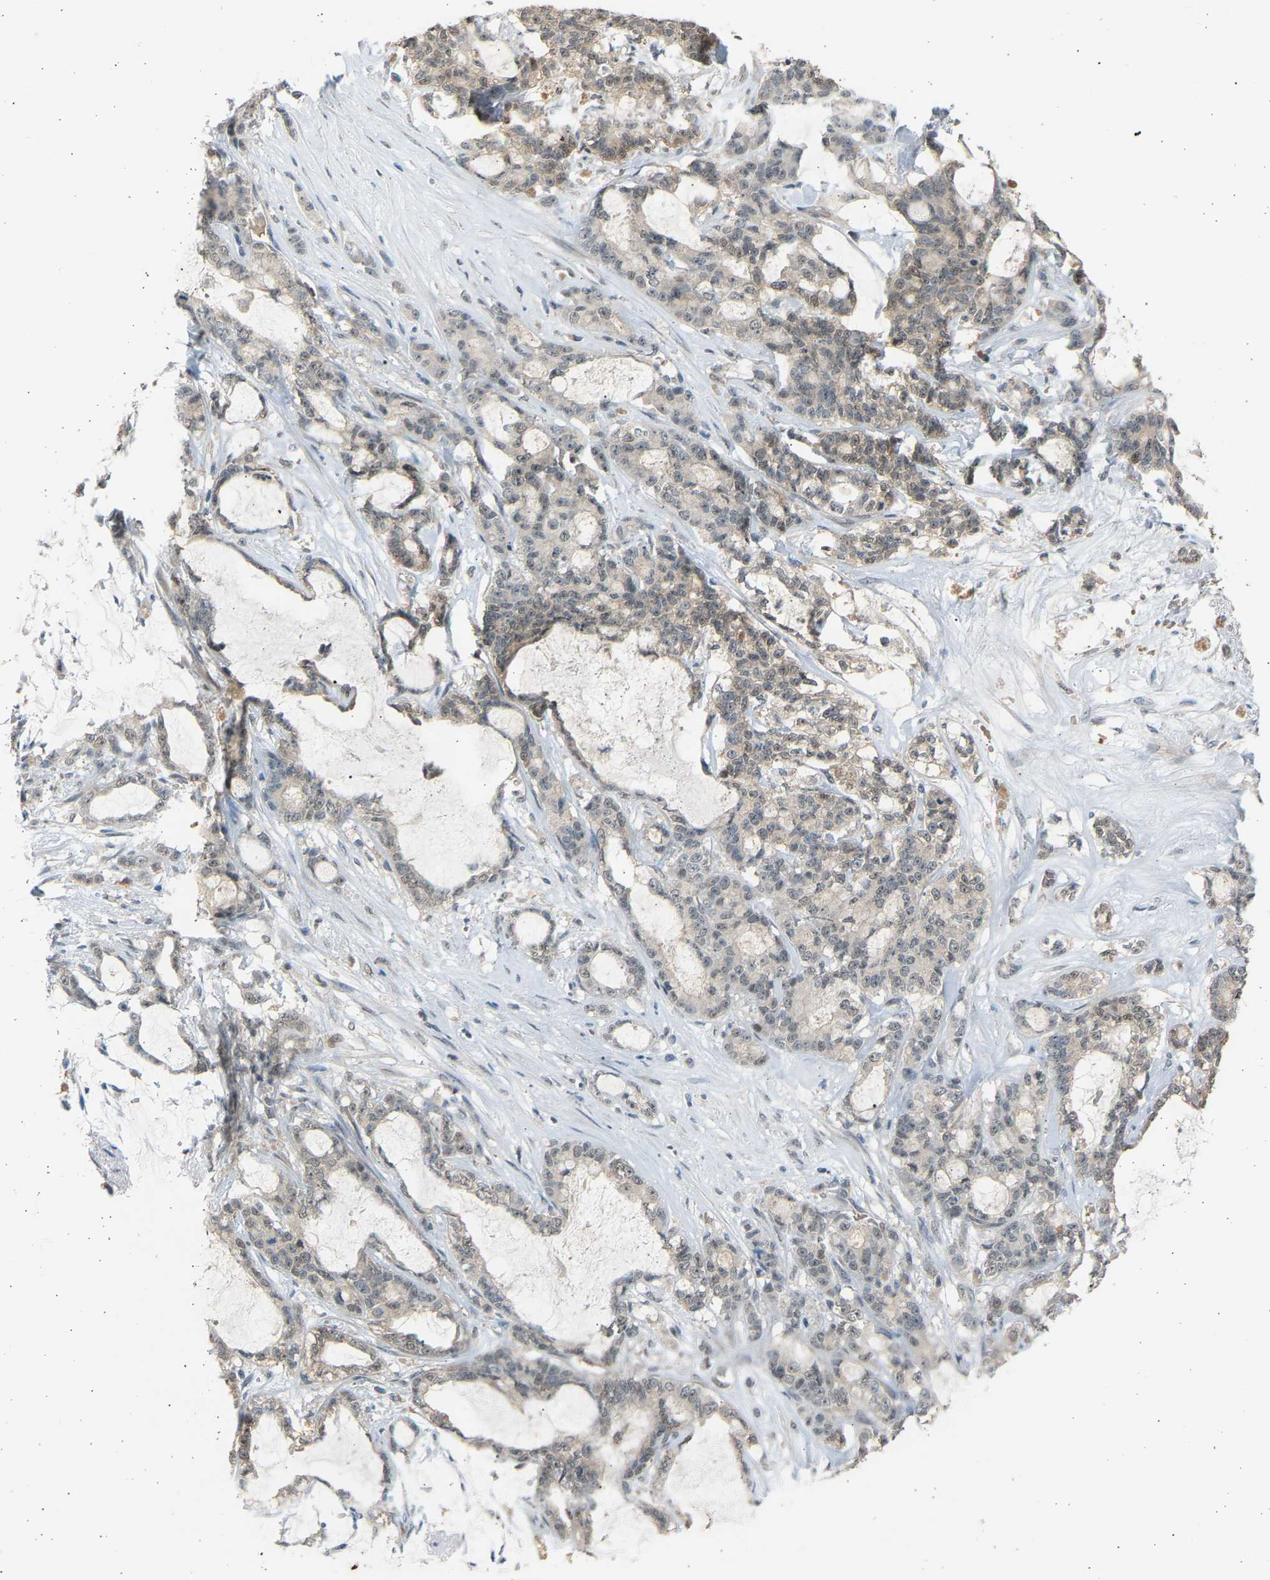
{"staining": {"intensity": "weak", "quantity": "25%-75%", "location": "cytoplasmic/membranous,nuclear"}, "tissue": "pancreatic cancer", "cell_type": "Tumor cells", "image_type": "cancer", "snomed": [{"axis": "morphology", "description": "Adenocarcinoma, NOS"}, {"axis": "topography", "description": "Pancreas"}], "caption": "Immunohistochemical staining of pancreatic cancer (adenocarcinoma) displays low levels of weak cytoplasmic/membranous and nuclear expression in approximately 25%-75% of tumor cells.", "gene": "BIRC2", "patient": {"sex": "female", "age": 73}}